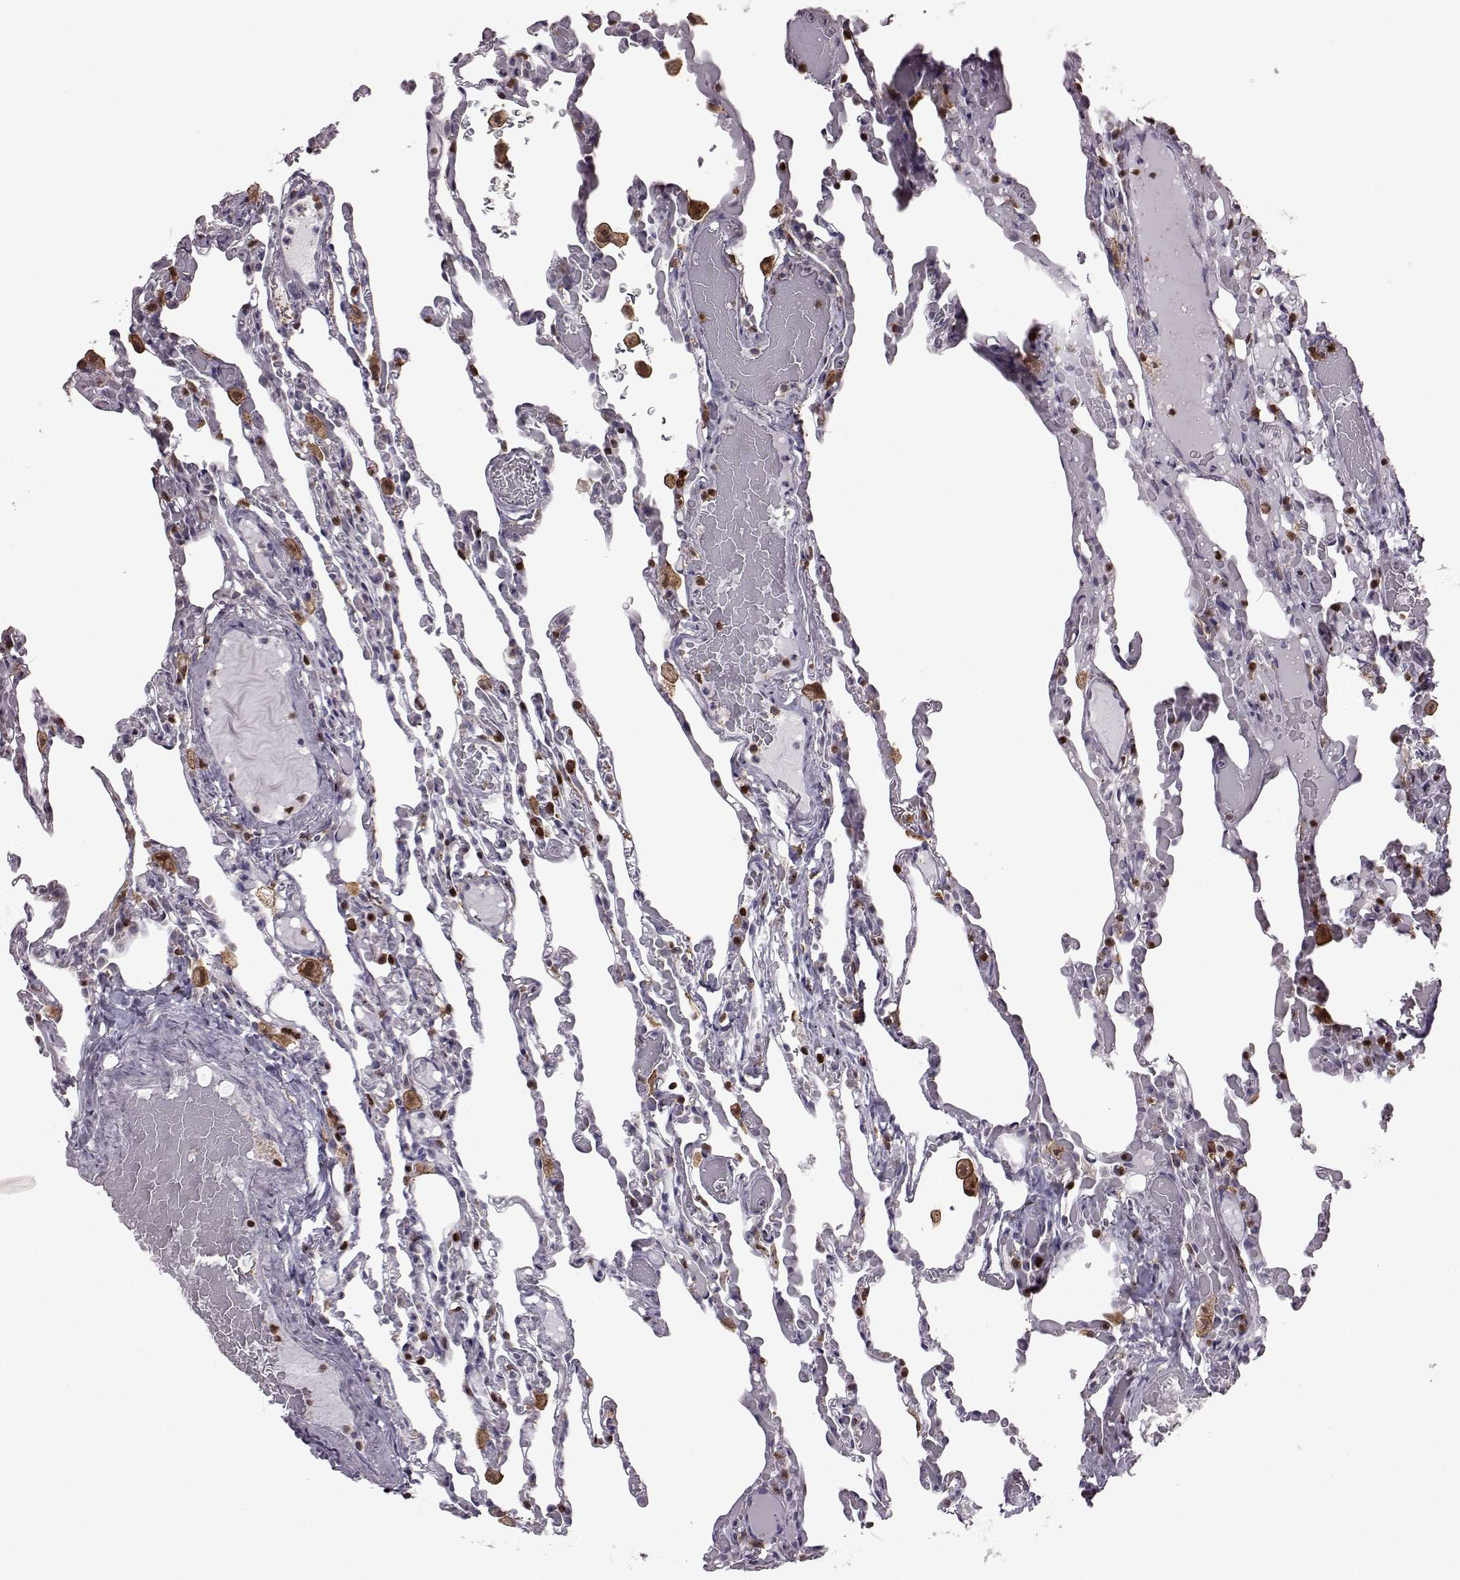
{"staining": {"intensity": "negative", "quantity": "none", "location": "none"}, "tissue": "lung", "cell_type": "Alveolar cells", "image_type": "normal", "snomed": [{"axis": "morphology", "description": "Normal tissue, NOS"}, {"axis": "topography", "description": "Lung"}], "caption": "IHC photomicrograph of benign lung stained for a protein (brown), which displays no staining in alveolar cells.", "gene": "DOK2", "patient": {"sex": "female", "age": 43}}